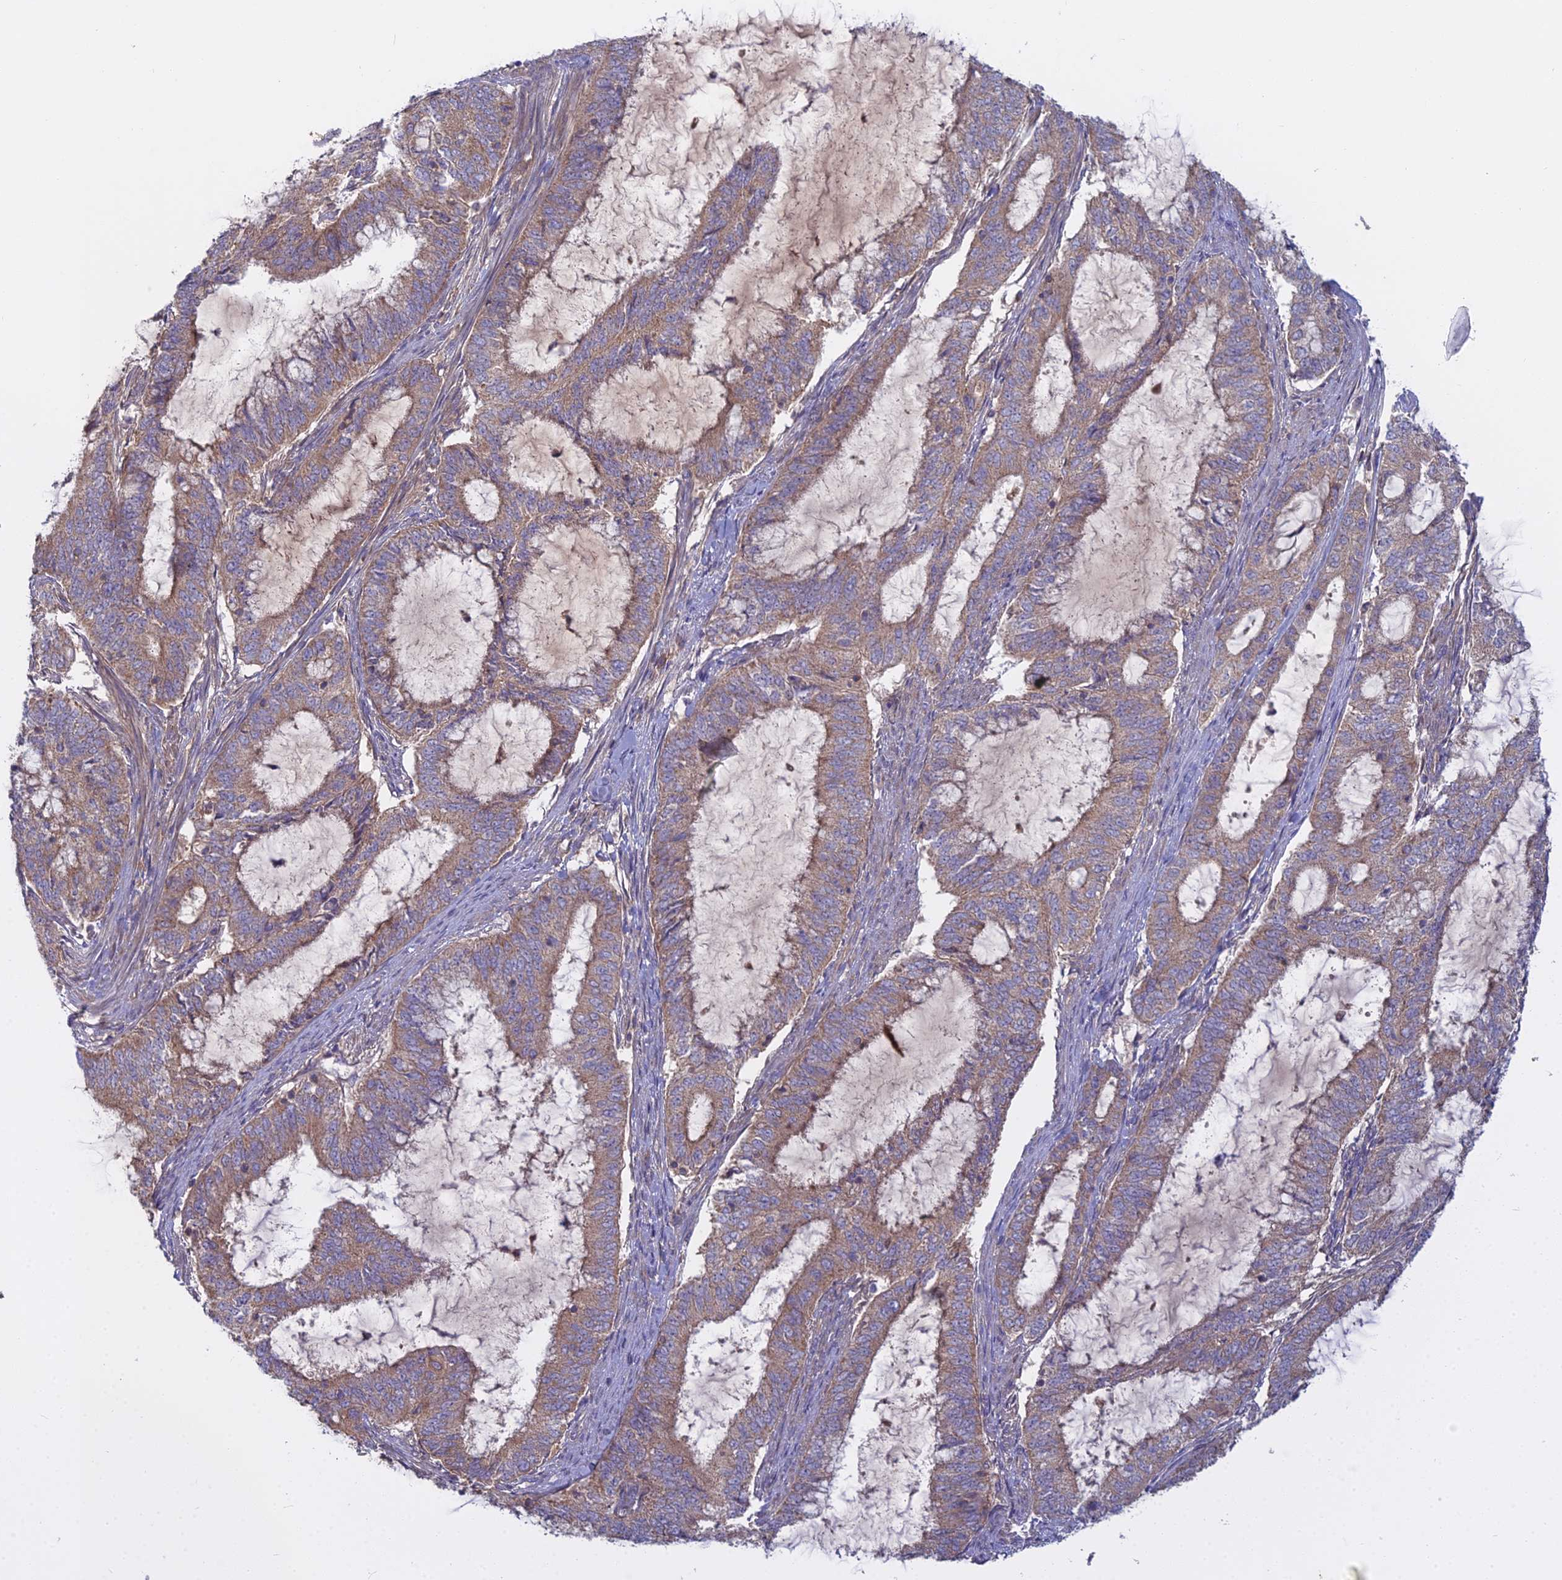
{"staining": {"intensity": "moderate", "quantity": ">75%", "location": "cytoplasmic/membranous"}, "tissue": "endometrial cancer", "cell_type": "Tumor cells", "image_type": "cancer", "snomed": [{"axis": "morphology", "description": "Adenocarcinoma, NOS"}, {"axis": "topography", "description": "Endometrium"}], "caption": "About >75% of tumor cells in human endometrial cancer show moderate cytoplasmic/membranous protein expression as visualized by brown immunohistochemical staining.", "gene": "CCDC167", "patient": {"sex": "female", "age": 51}}